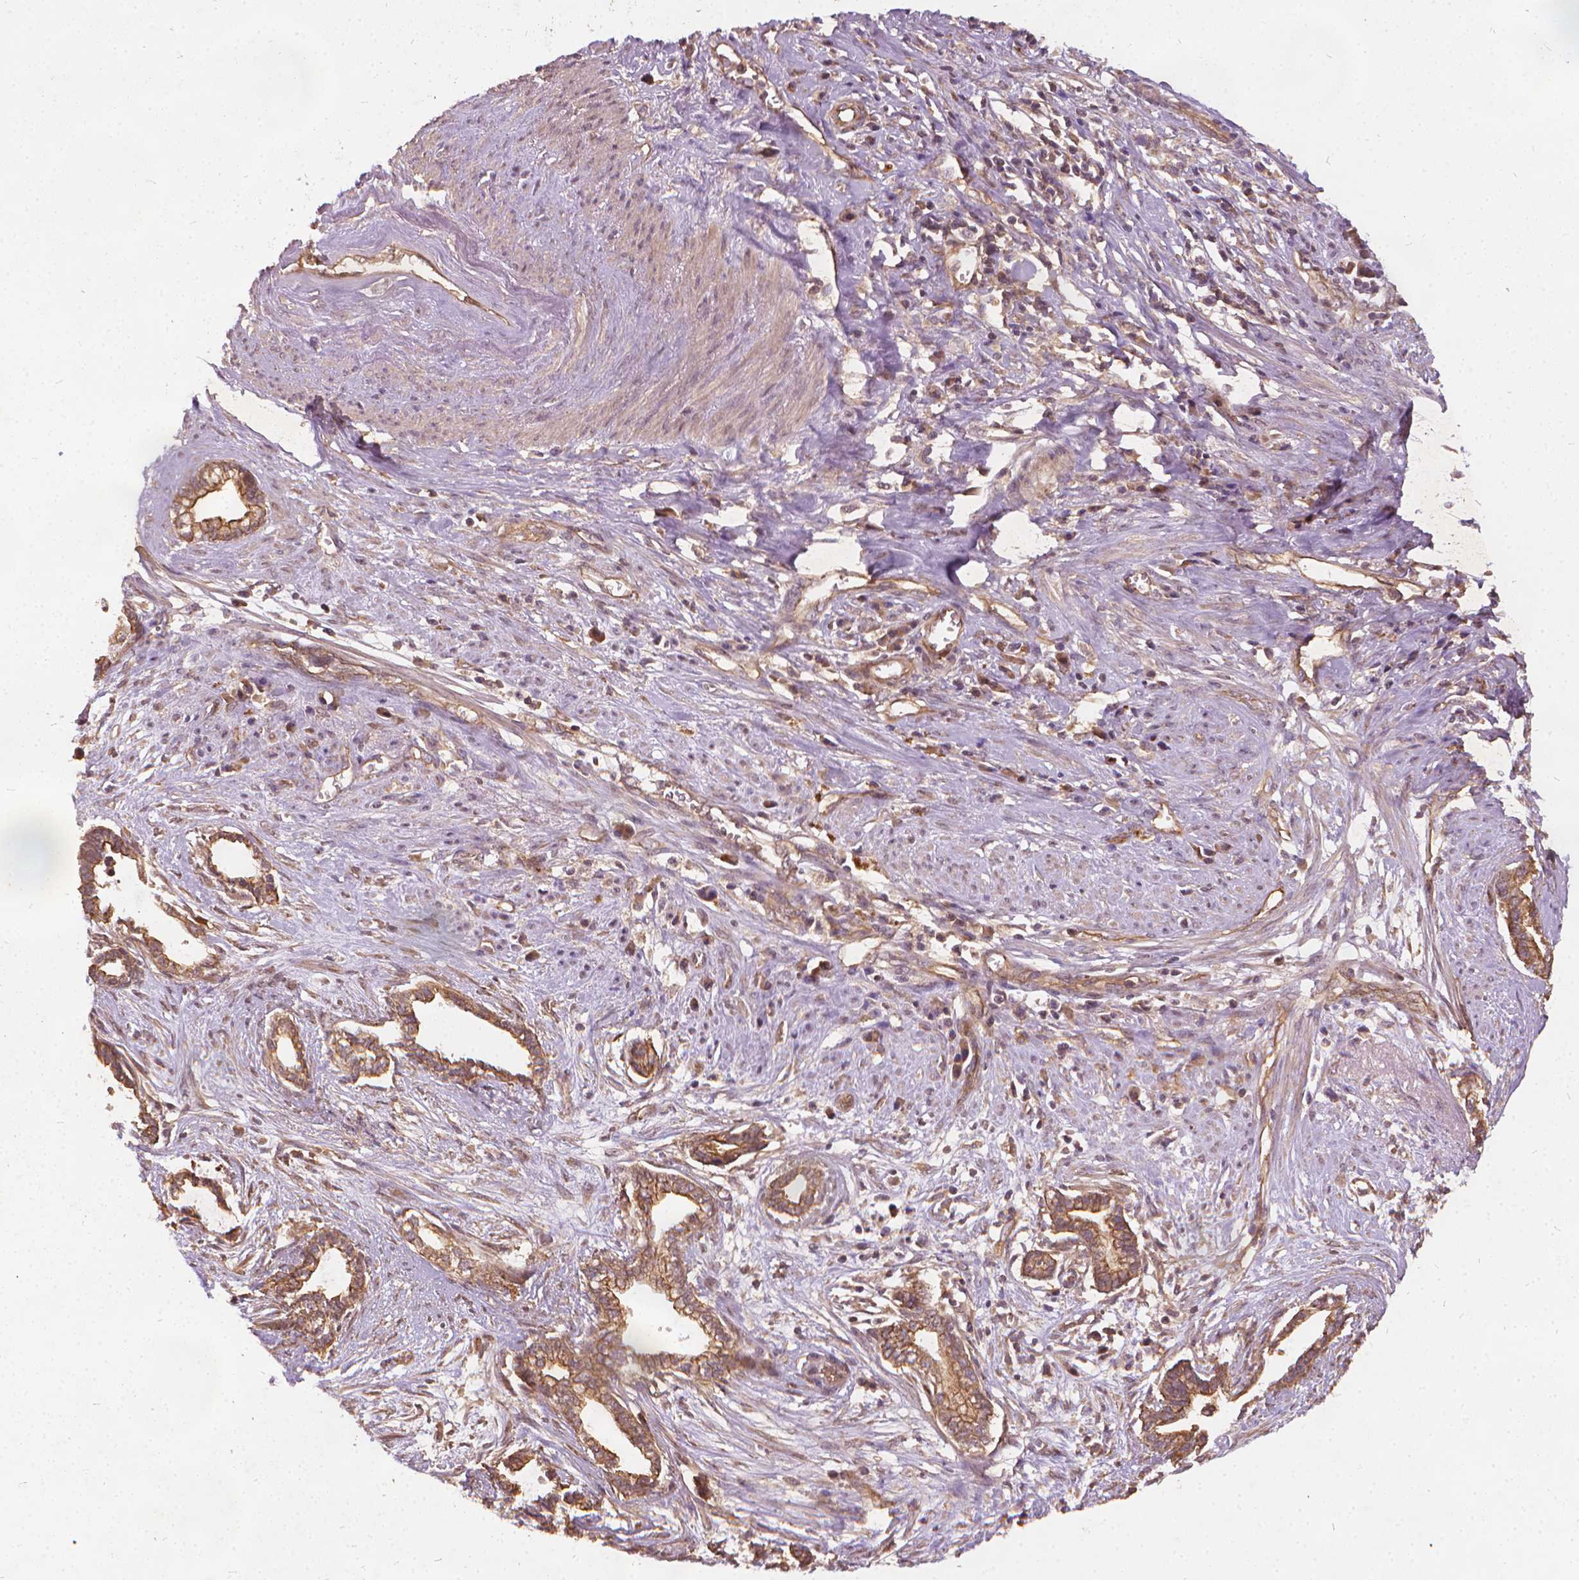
{"staining": {"intensity": "moderate", "quantity": ">75%", "location": "cytoplasmic/membranous"}, "tissue": "cervical cancer", "cell_type": "Tumor cells", "image_type": "cancer", "snomed": [{"axis": "morphology", "description": "Adenocarcinoma, NOS"}, {"axis": "topography", "description": "Cervix"}], "caption": "A brown stain labels moderate cytoplasmic/membranous expression of a protein in human cervical adenocarcinoma tumor cells.", "gene": "UBXN2A", "patient": {"sex": "female", "age": 62}}